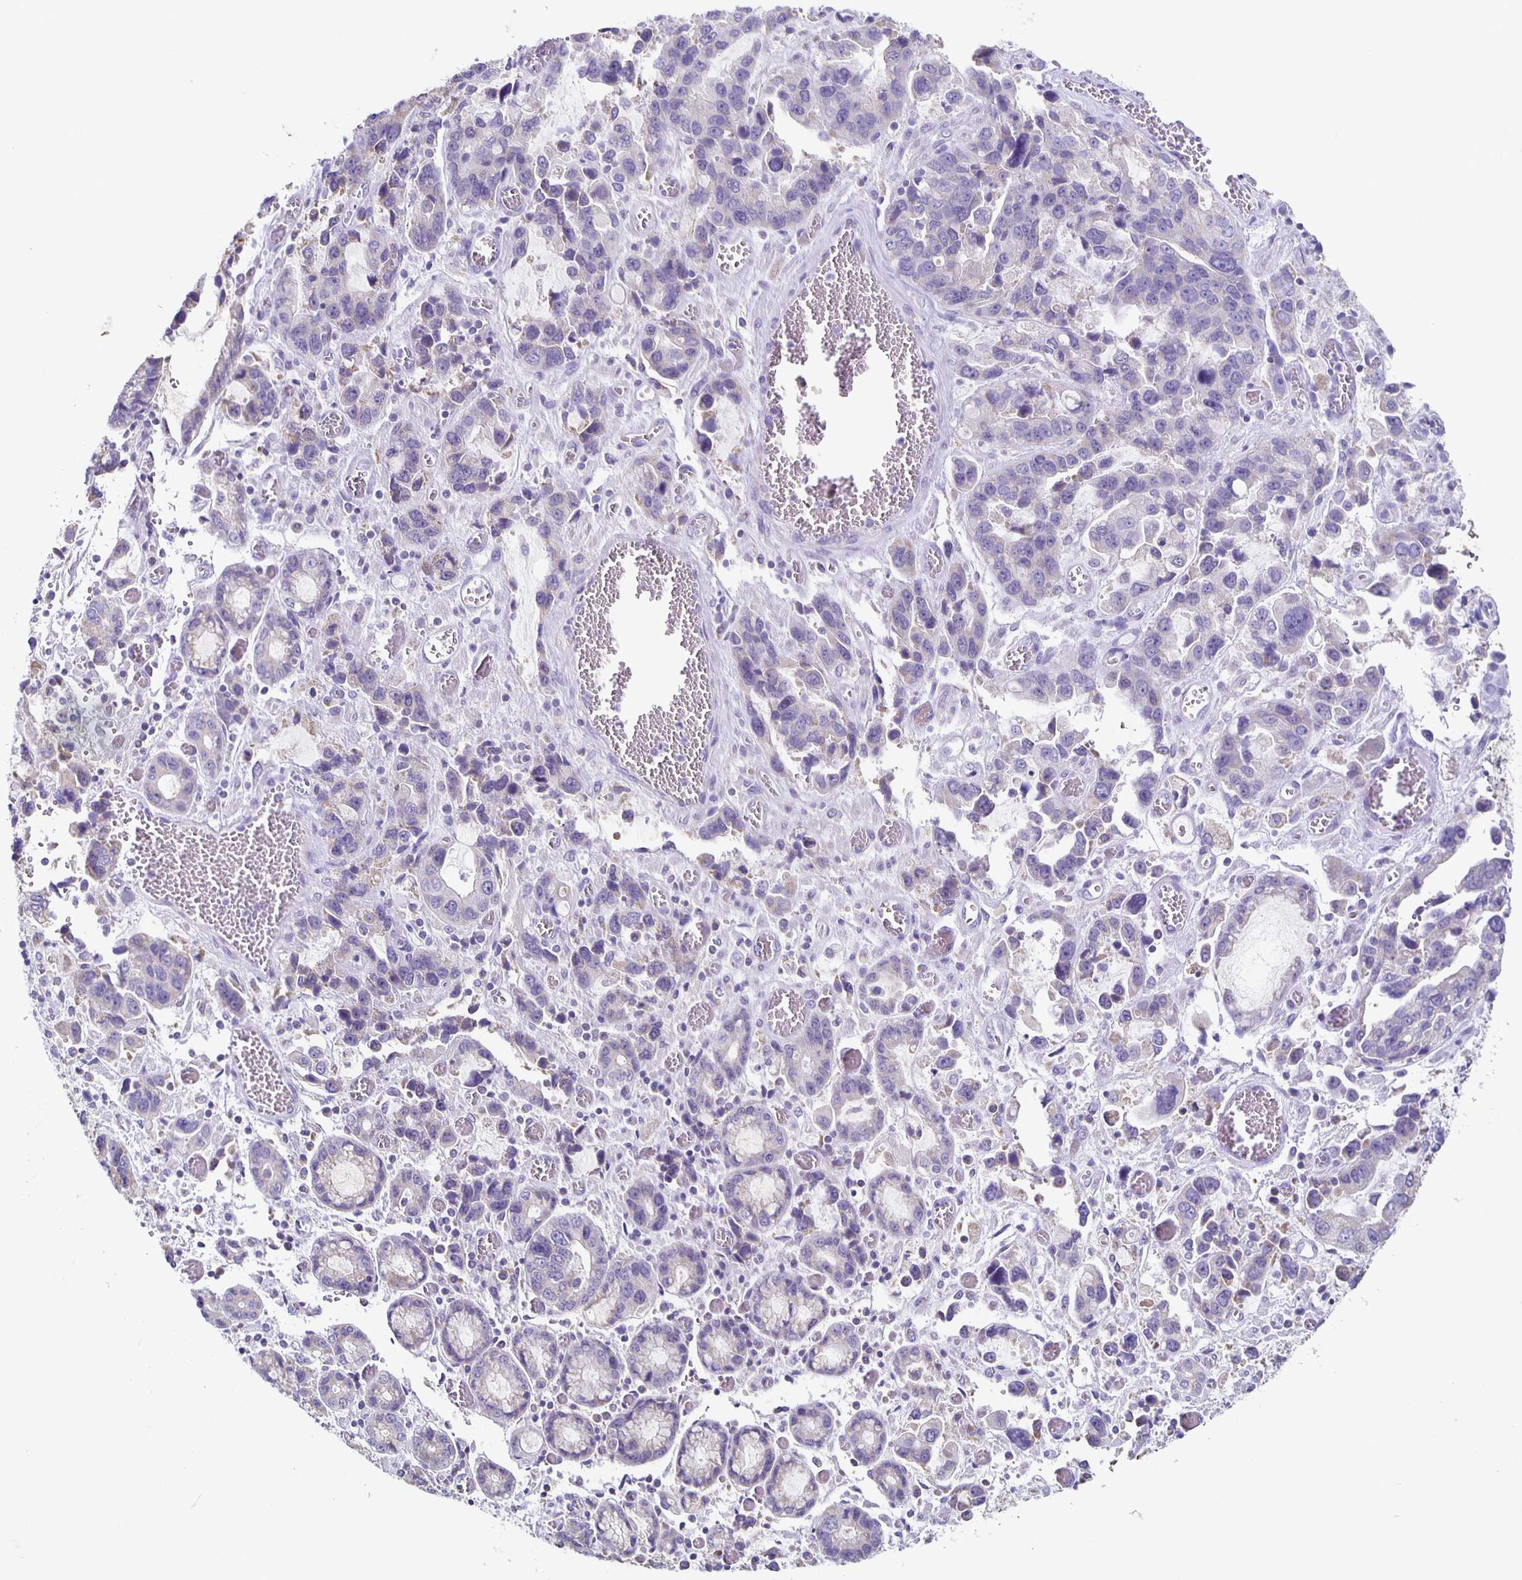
{"staining": {"intensity": "negative", "quantity": "none", "location": "none"}, "tissue": "stomach cancer", "cell_type": "Tumor cells", "image_type": "cancer", "snomed": [{"axis": "morphology", "description": "Adenocarcinoma, NOS"}, {"axis": "topography", "description": "Stomach, upper"}], "caption": "An image of stomach cancer (adenocarcinoma) stained for a protein exhibits no brown staining in tumor cells. (Brightfield microscopy of DAB (3,3'-diaminobenzidine) IHC at high magnification).", "gene": "TPPP", "patient": {"sex": "female", "age": 81}}